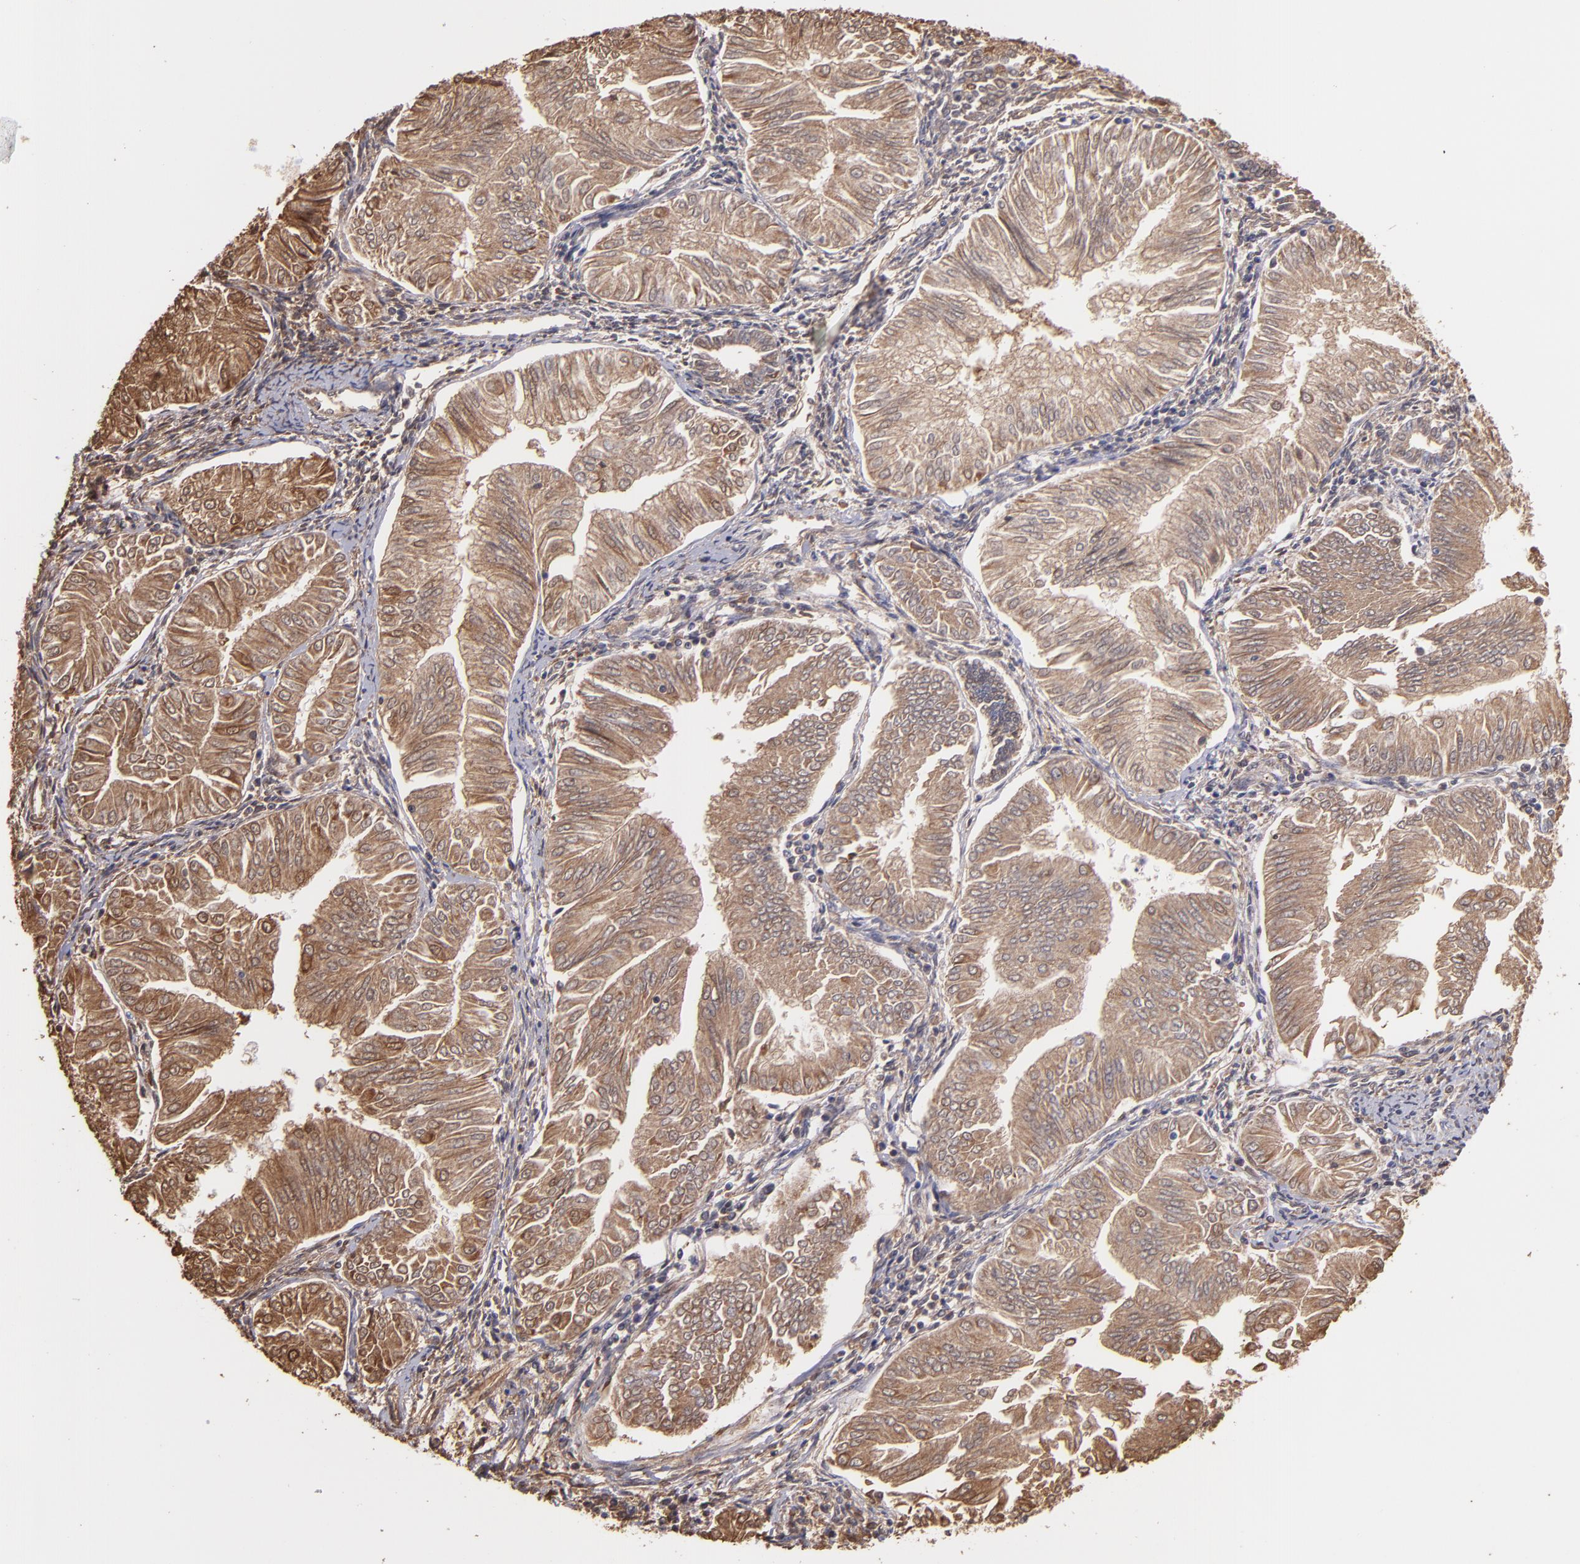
{"staining": {"intensity": "moderate", "quantity": ">75%", "location": "cytoplasmic/membranous"}, "tissue": "endometrial cancer", "cell_type": "Tumor cells", "image_type": "cancer", "snomed": [{"axis": "morphology", "description": "Adenocarcinoma, NOS"}, {"axis": "topography", "description": "Endometrium"}], "caption": "Protein expression analysis of endometrial cancer (adenocarcinoma) demonstrates moderate cytoplasmic/membranous staining in about >75% of tumor cells. Using DAB (3,3'-diaminobenzidine) (brown) and hematoxylin (blue) stains, captured at high magnification using brightfield microscopy.", "gene": "FGB", "patient": {"sex": "female", "age": 53}}